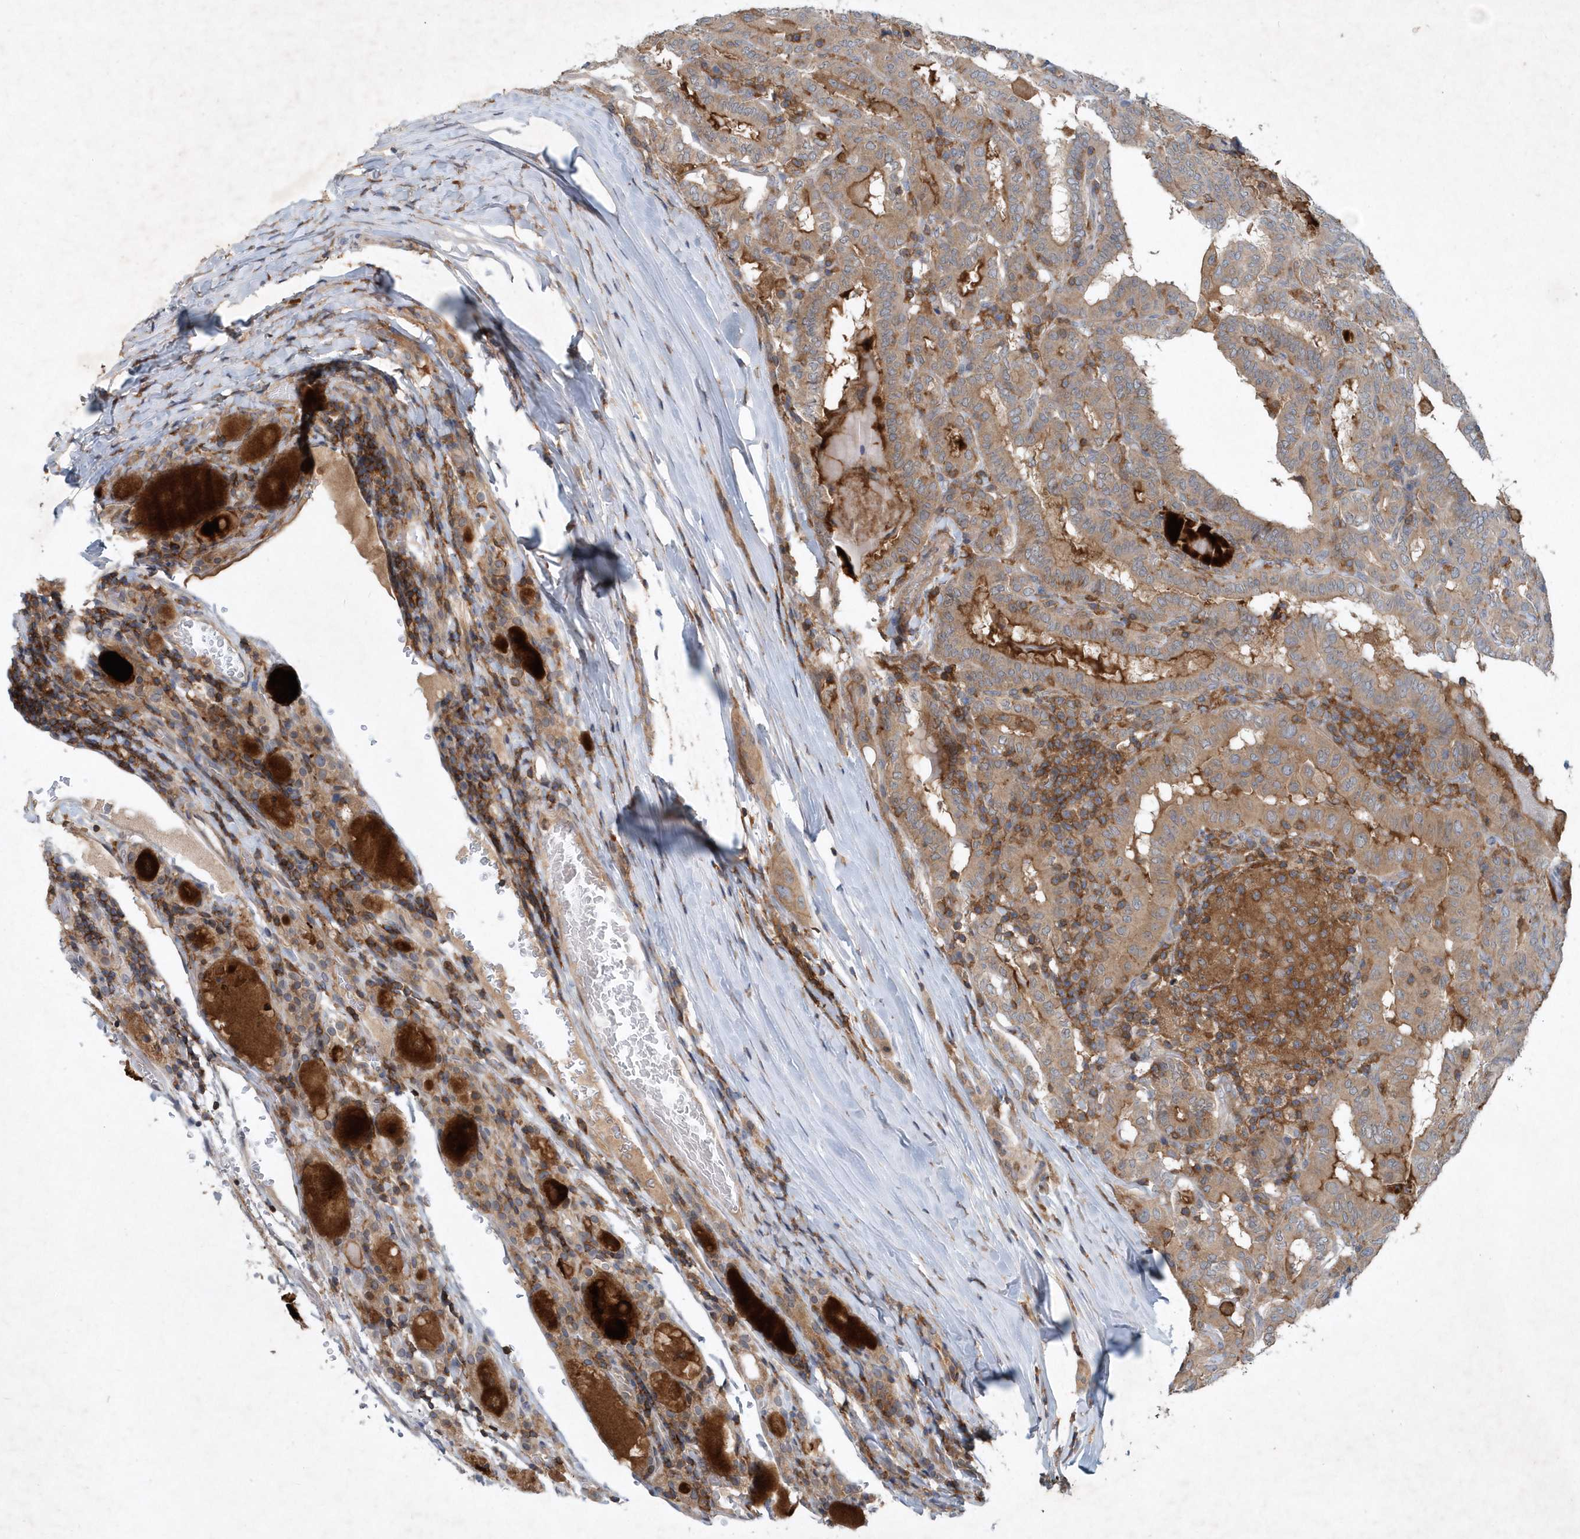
{"staining": {"intensity": "moderate", "quantity": ">75%", "location": "cytoplasmic/membranous"}, "tissue": "thyroid cancer", "cell_type": "Tumor cells", "image_type": "cancer", "snomed": [{"axis": "morphology", "description": "Papillary adenocarcinoma, NOS"}, {"axis": "topography", "description": "Thyroid gland"}], "caption": "Moderate cytoplasmic/membranous staining is identified in about >75% of tumor cells in thyroid cancer (papillary adenocarcinoma).", "gene": "P2RY10", "patient": {"sex": "female", "age": 72}}